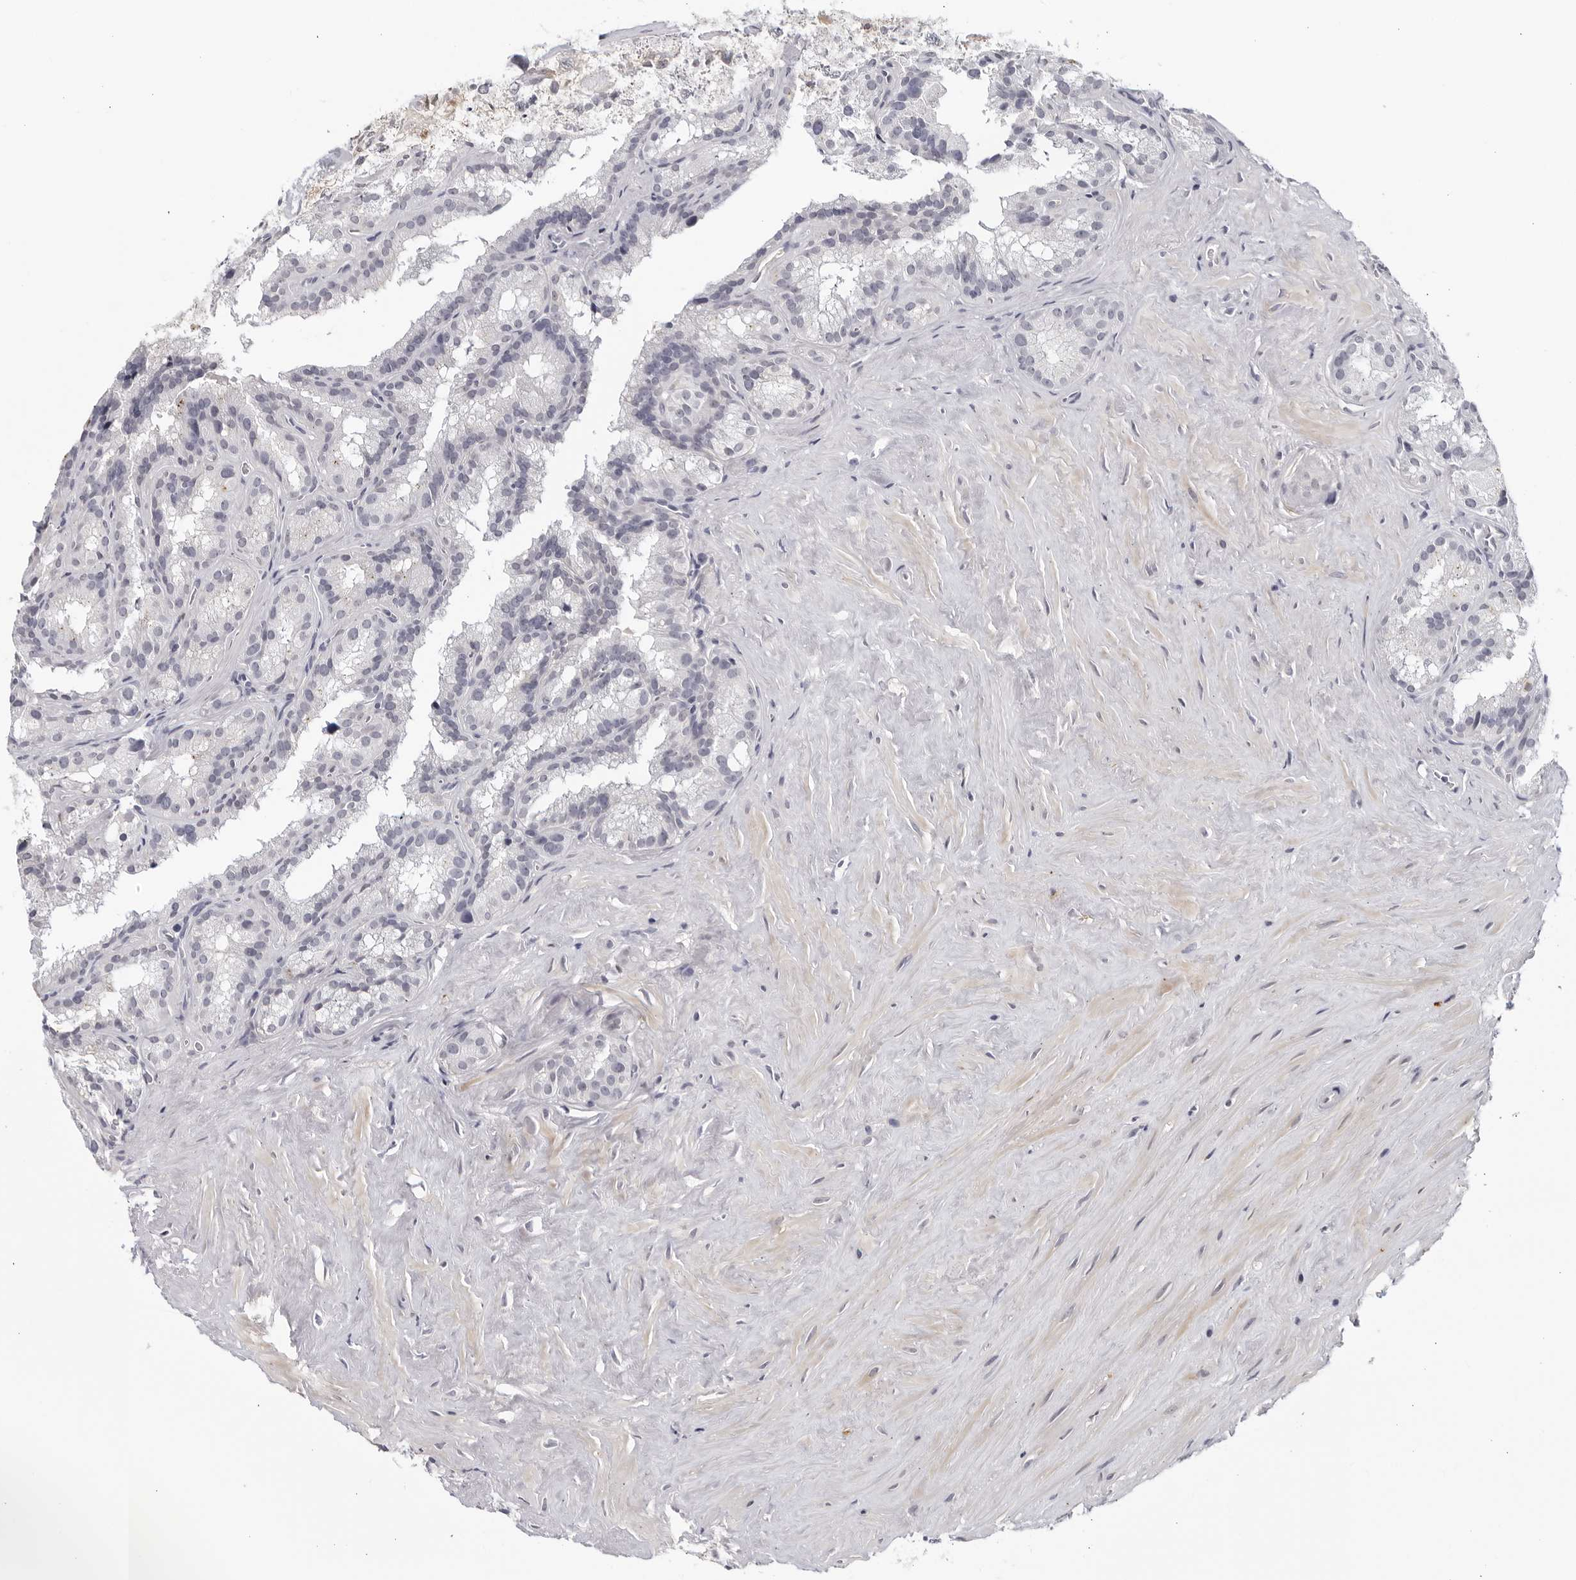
{"staining": {"intensity": "negative", "quantity": "none", "location": "none"}, "tissue": "seminal vesicle", "cell_type": "Glandular cells", "image_type": "normal", "snomed": [{"axis": "morphology", "description": "Normal tissue, NOS"}, {"axis": "topography", "description": "Prostate"}, {"axis": "topography", "description": "Seminal veicle"}], "caption": "Benign seminal vesicle was stained to show a protein in brown. There is no significant staining in glandular cells.", "gene": "STRADB", "patient": {"sex": "male", "age": 59}}